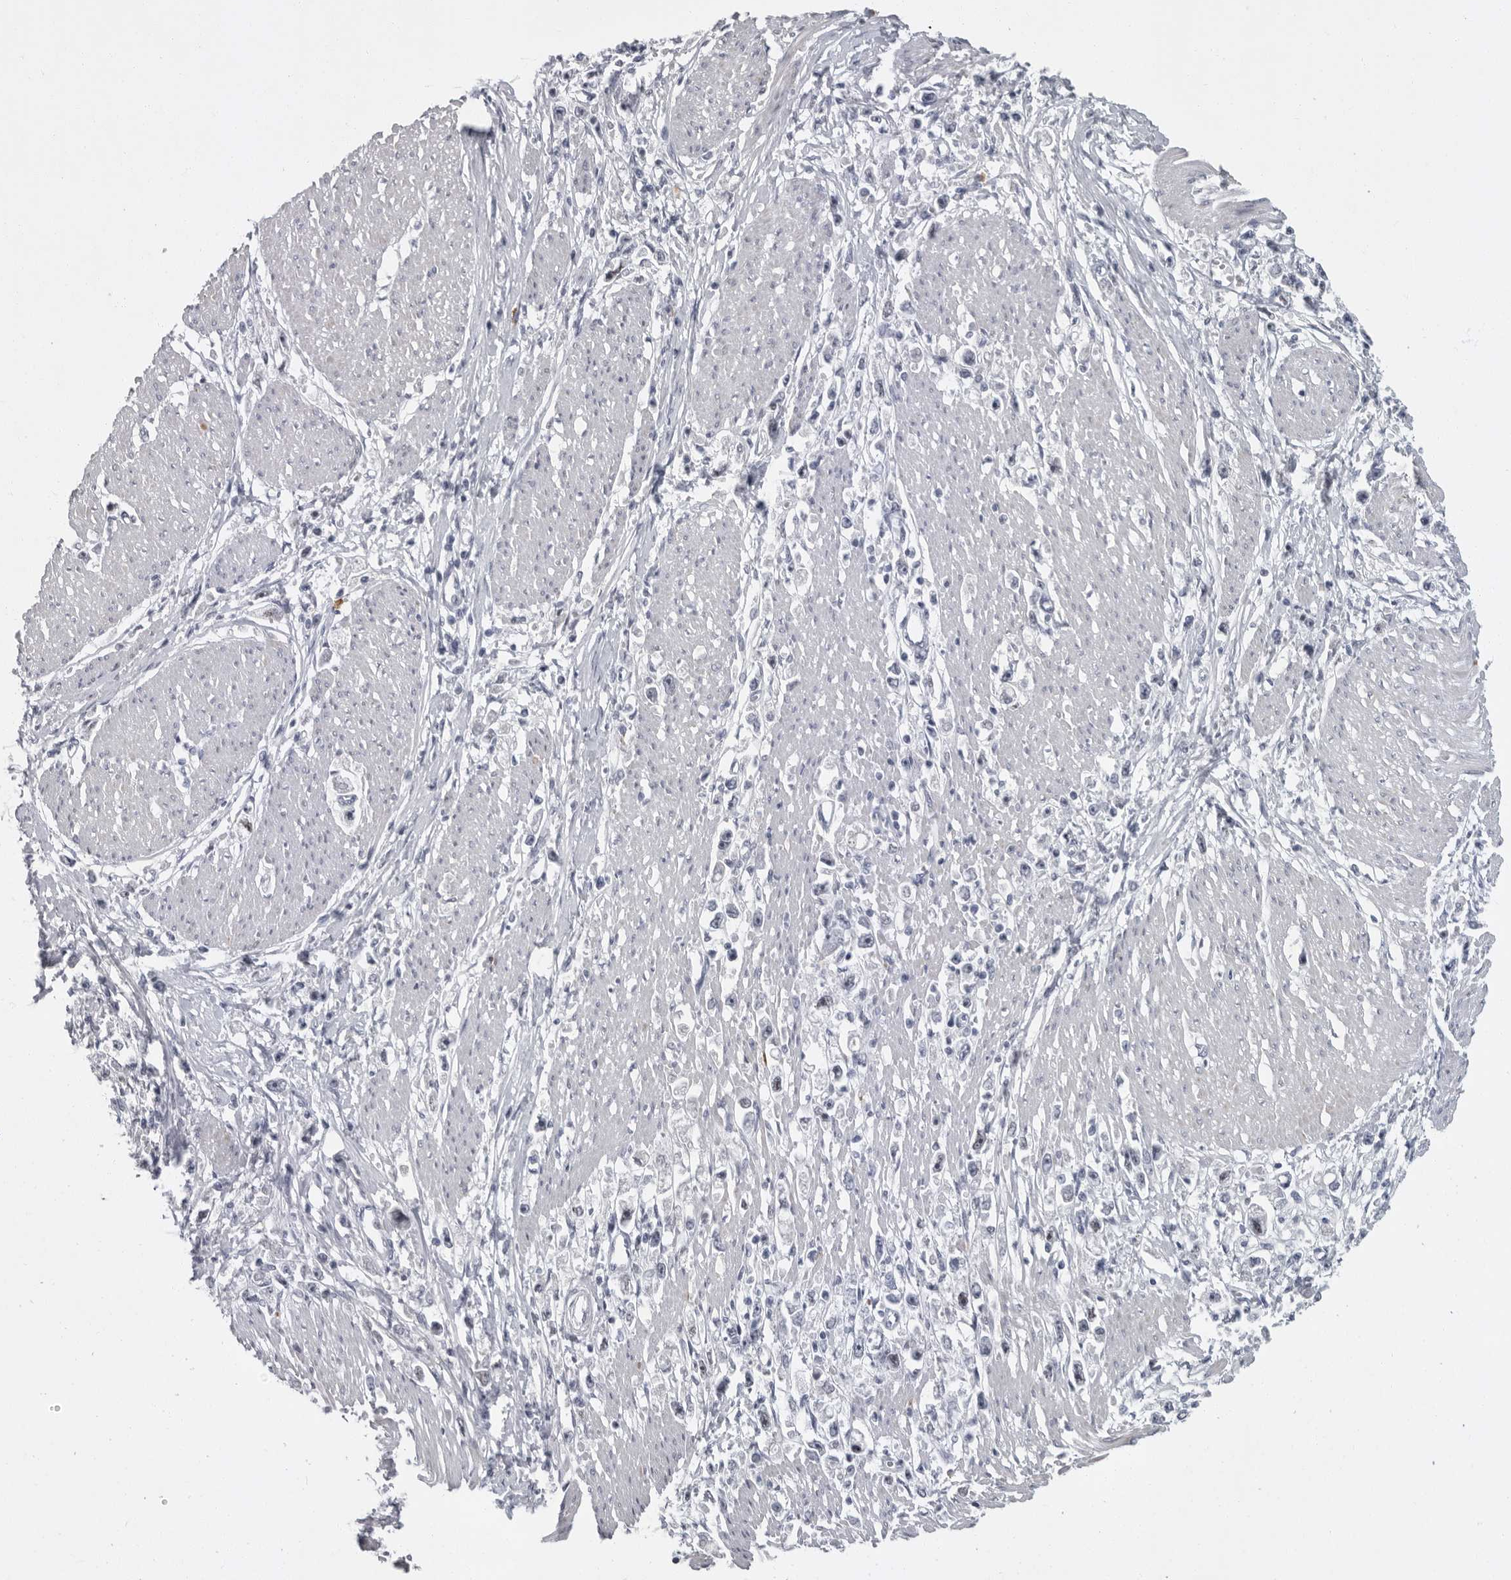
{"staining": {"intensity": "negative", "quantity": "none", "location": "none"}, "tissue": "stomach cancer", "cell_type": "Tumor cells", "image_type": "cancer", "snomed": [{"axis": "morphology", "description": "Adenocarcinoma, NOS"}, {"axis": "topography", "description": "Stomach"}], "caption": "Immunohistochemistry (IHC) of stomach adenocarcinoma exhibits no staining in tumor cells.", "gene": "SLC25A39", "patient": {"sex": "female", "age": 59}}